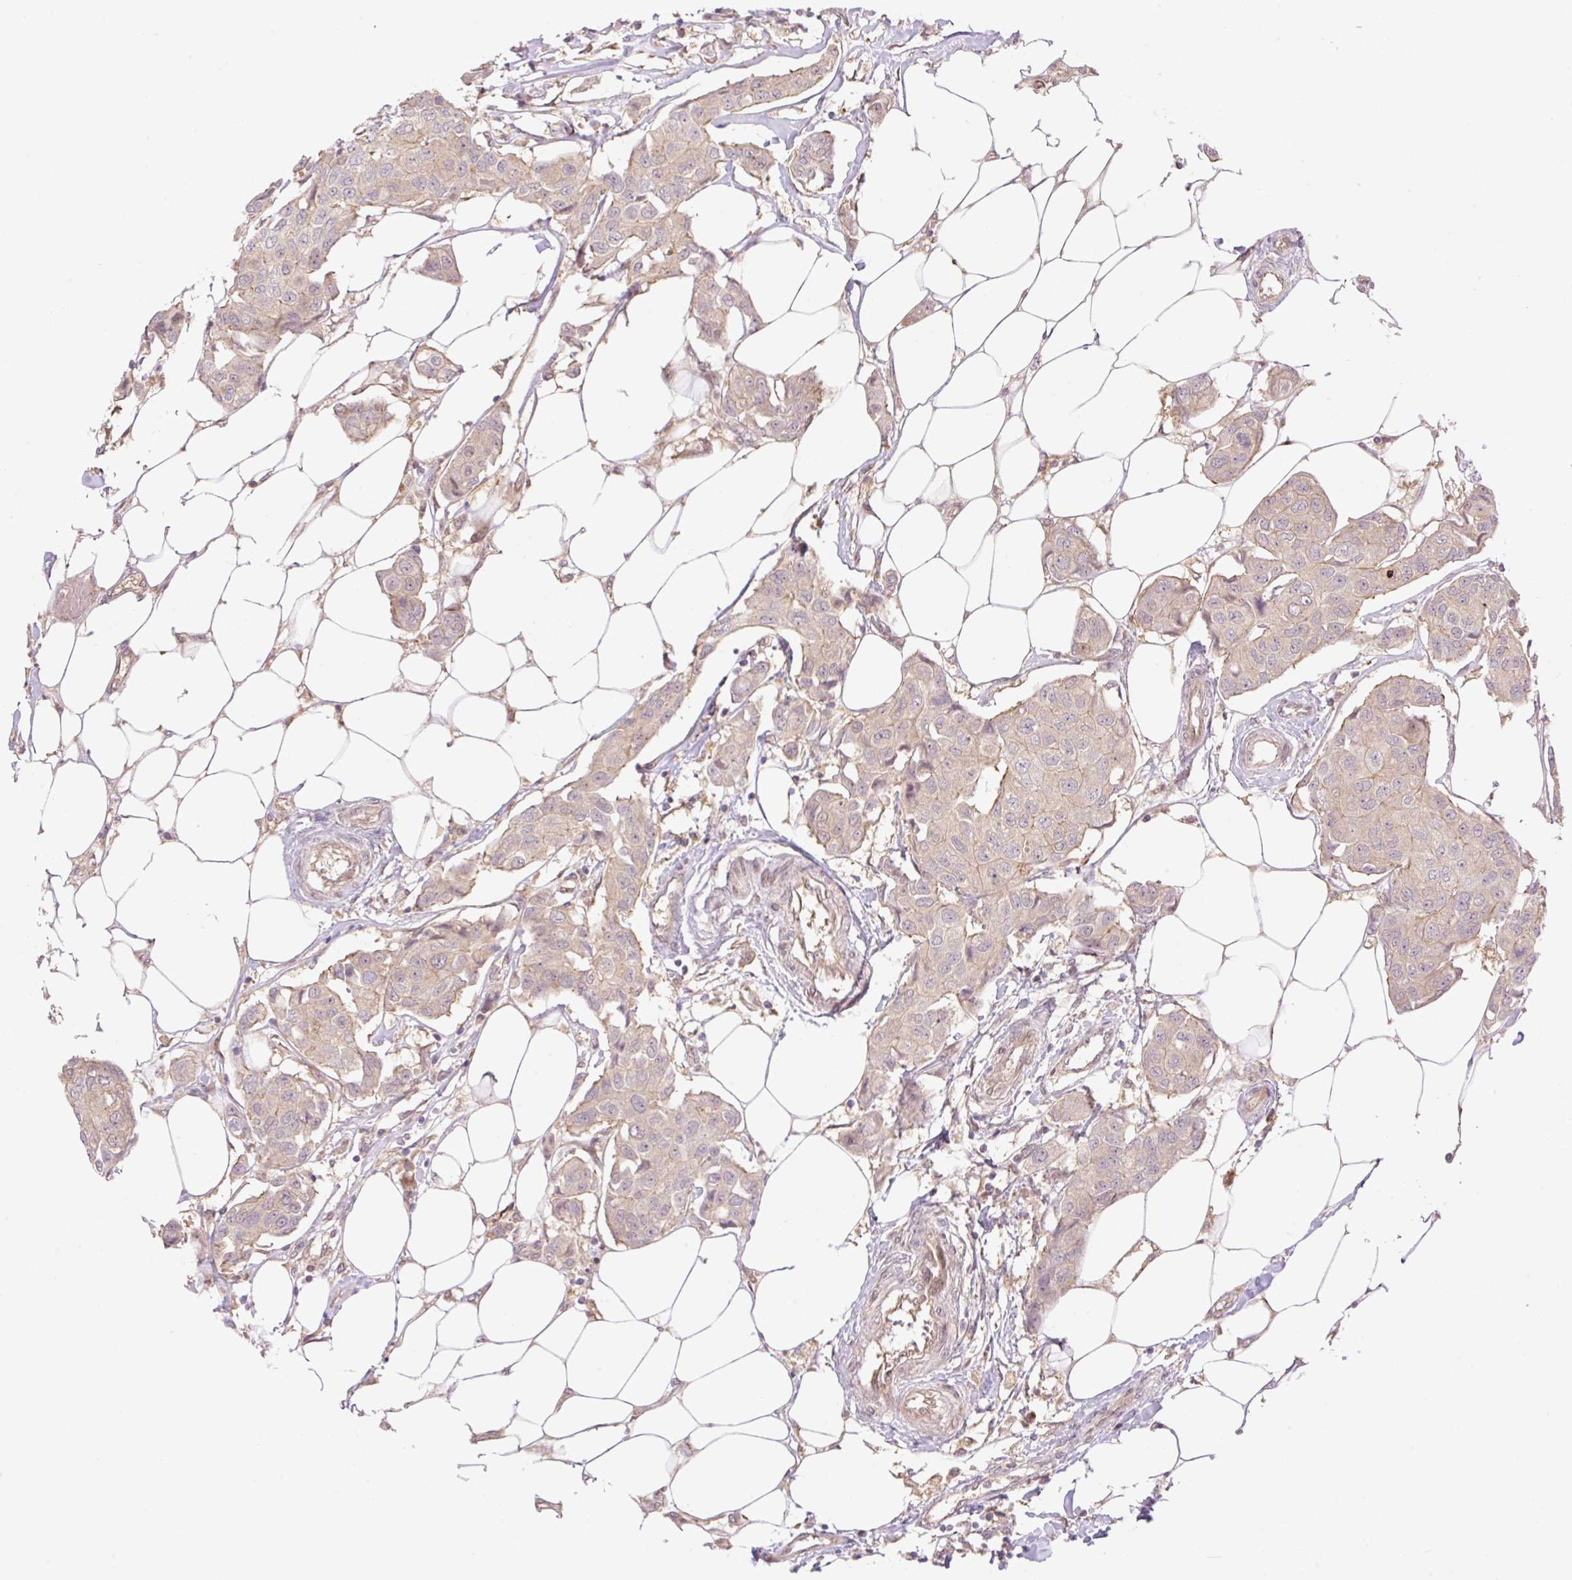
{"staining": {"intensity": "weak", "quantity": ">75%", "location": "cytoplasmic/membranous"}, "tissue": "breast cancer", "cell_type": "Tumor cells", "image_type": "cancer", "snomed": [{"axis": "morphology", "description": "Duct carcinoma"}, {"axis": "topography", "description": "Breast"}, {"axis": "topography", "description": "Lymph node"}], "caption": "High-power microscopy captured an immunohistochemistry micrograph of invasive ductal carcinoma (breast), revealing weak cytoplasmic/membranous positivity in approximately >75% of tumor cells. The staining is performed using DAB brown chromogen to label protein expression. The nuclei are counter-stained blue using hematoxylin.", "gene": "VPS25", "patient": {"sex": "female", "age": 80}}